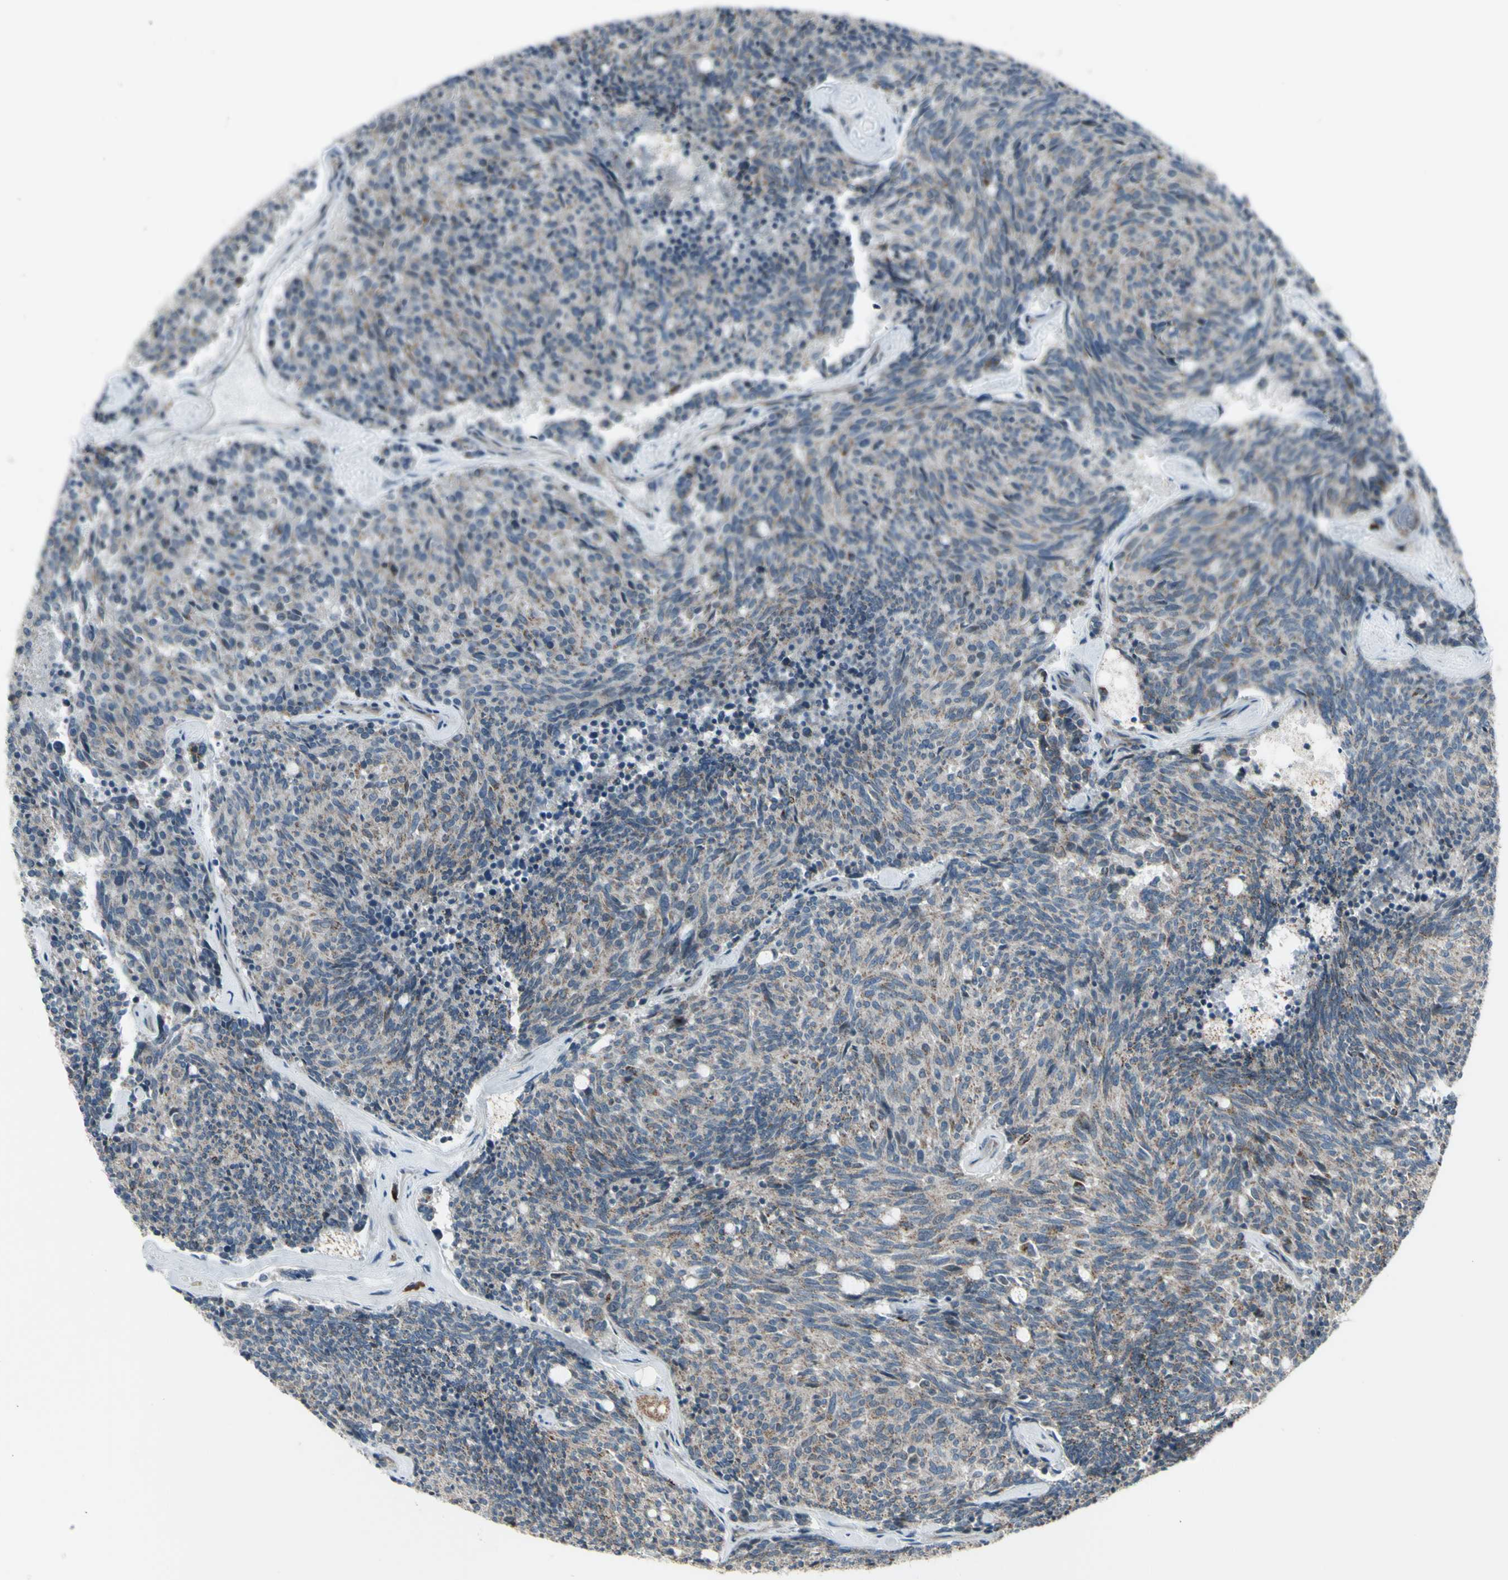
{"staining": {"intensity": "weak", "quantity": ">75%", "location": "cytoplasmic/membranous"}, "tissue": "carcinoid", "cell_type": "Tumor cells", "image_type": "cancer", "snomed": [{"axis": "morphology", "description": "Carcinoid, malignant, NOS"}, {"axis": "topography", "description": "Pancreas"}], "caption": "Protein analysis of malignant carcinoid tissue demonstrates weak cytoplasmic/membranous staining in approximately >75% of tumor cells.", "gene": "OSTM1", "patient": {"sex": "female", "age": 54}}